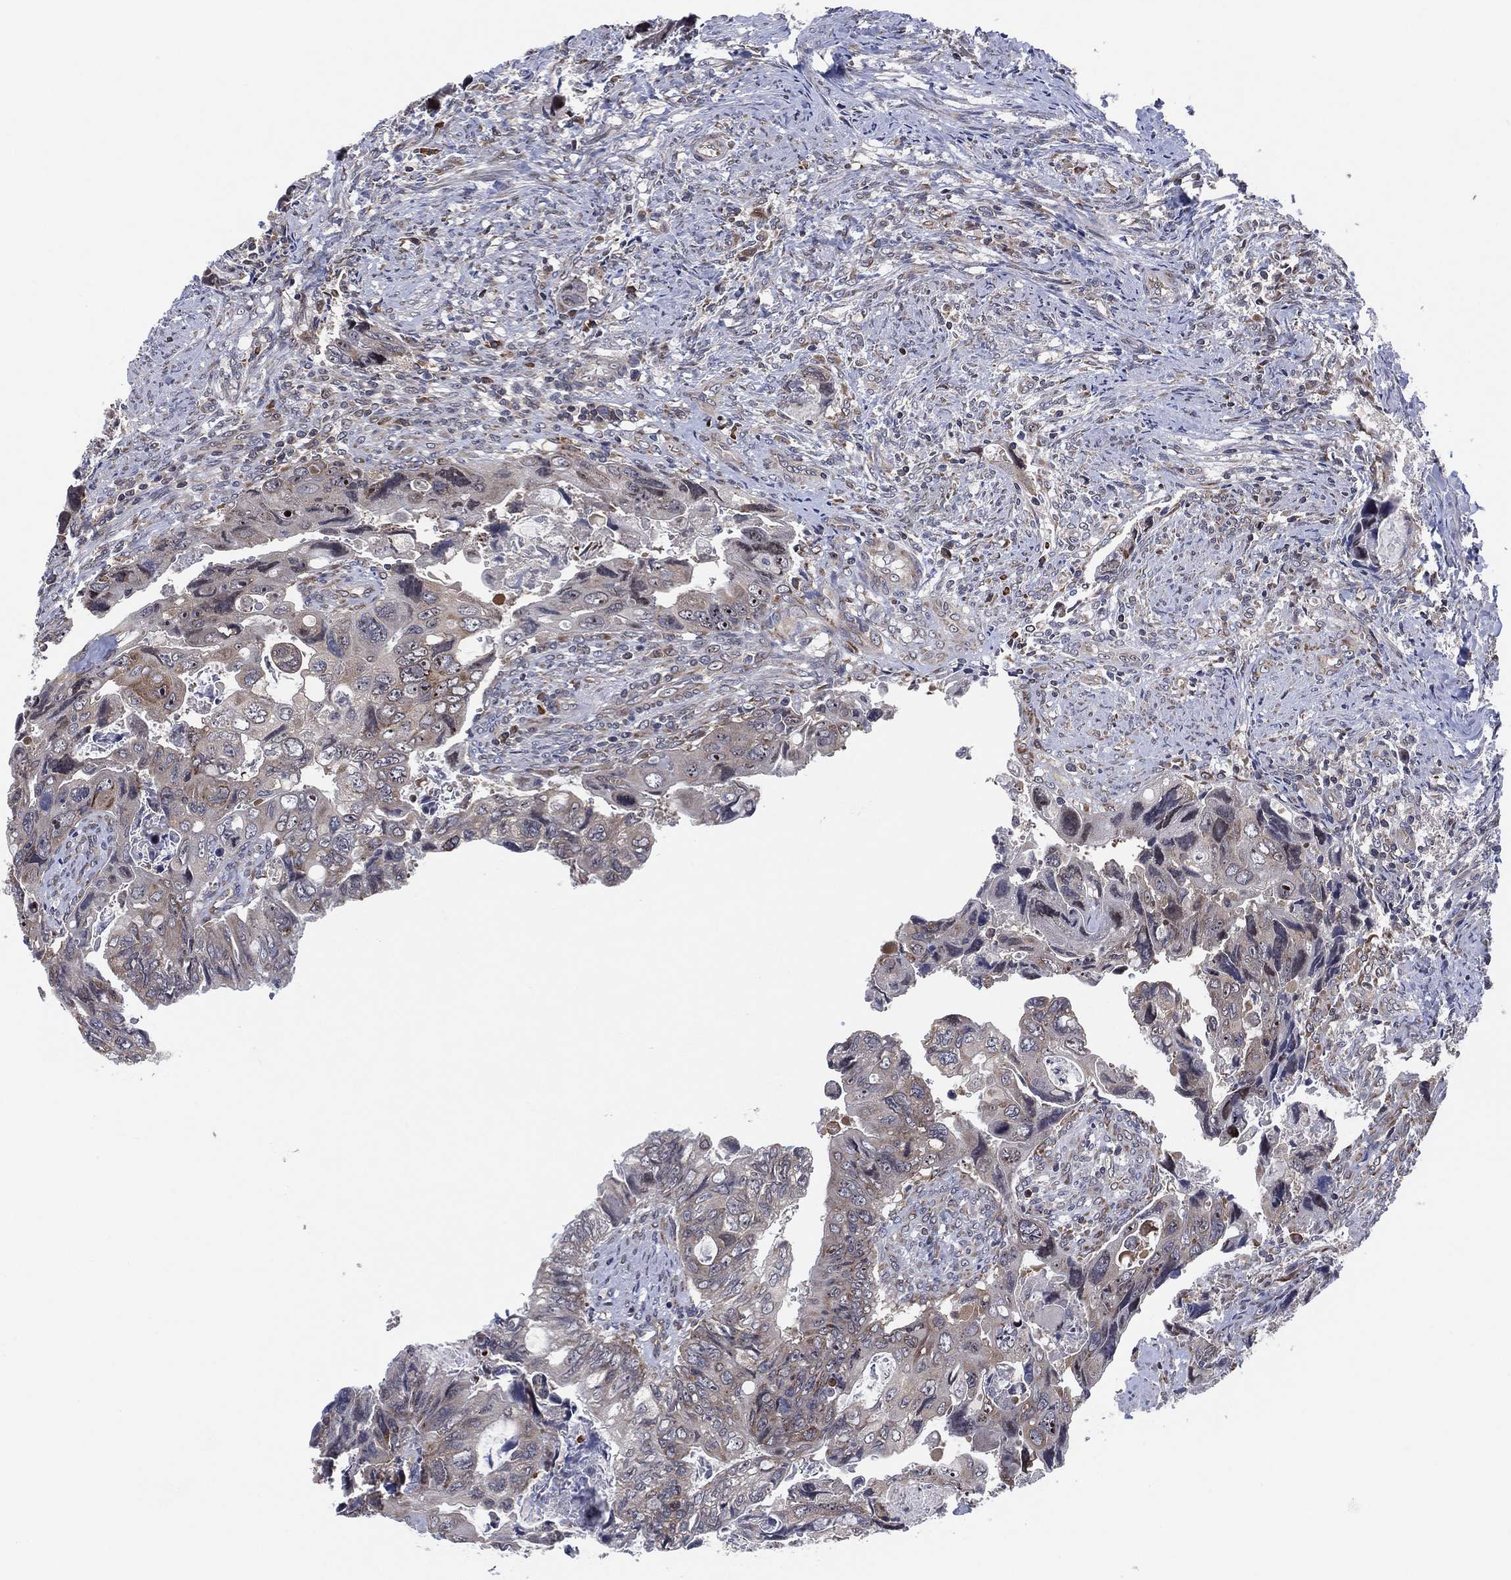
{"staining": {"intensity": "weak", "quantity": "<25%", "location": "cytoplasmic/membranous"}, "tissue": "colorectal cancer", "cell_type": "Tumor cells", "image_type": "cancer", "snomed": [{"axis": "morphology", "description": "Adenocarcinoma, NOS"}, {"axis": "topography", "description": "Rectum"}], "caption": "Tumor cells show no significant protein expression in adenocarcinoma (colorectal).", "gene": "FAM104A", "patient": {"sex": "male", "age": 62}}